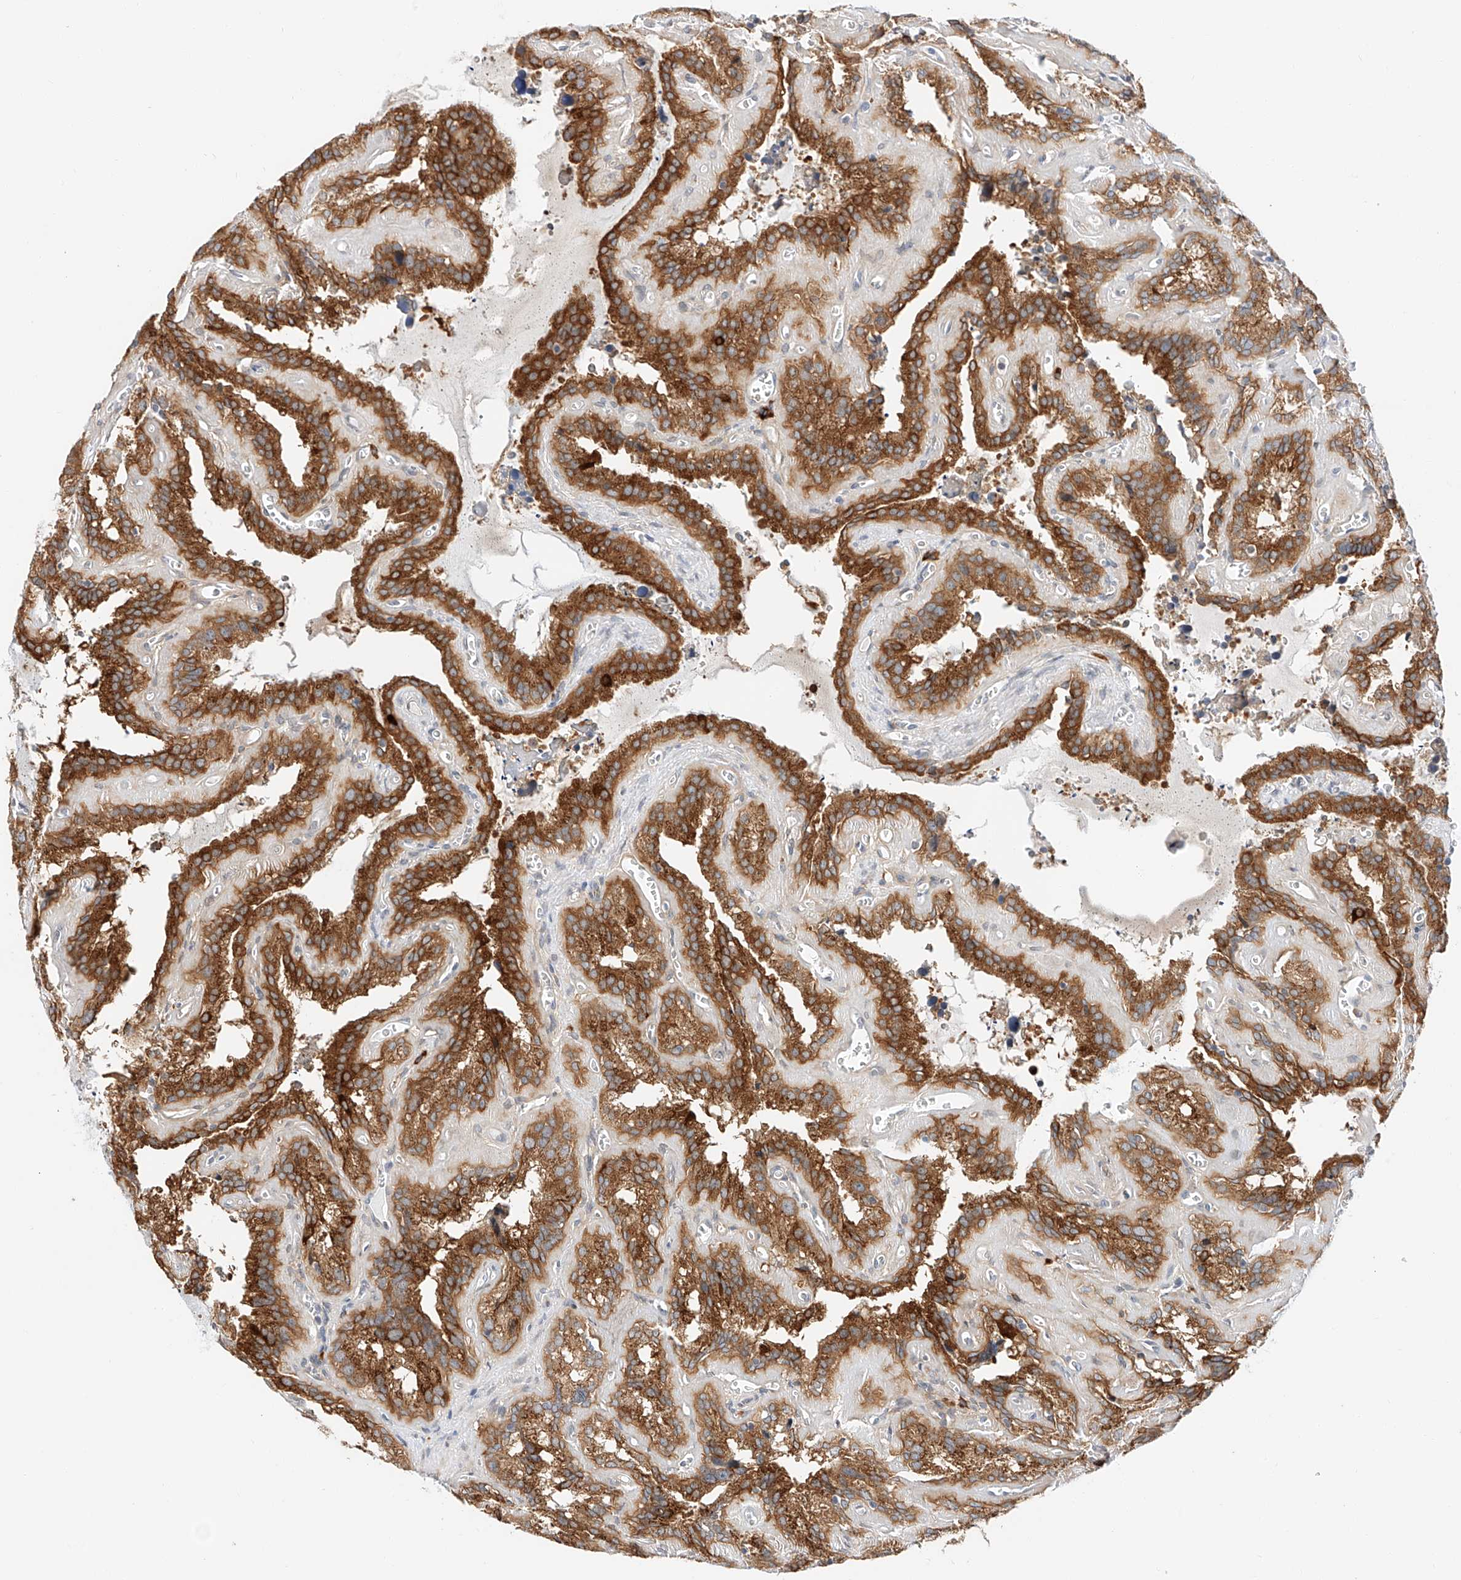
{"staining": {"intensity": "strong", "quantity": ">75%", "location": "cytoplasmic/membranous"}, "tissue": "seminal vesicle", "cell_type": "Glandular cells", "image_type": "normal", "snomed": [{"axis": "morphology", "description": "Normal tissue, NOS"}, {"axis": "topography", "description": "Prostate"}, {"axis": "topography", "description": "Seminal veicle"}], "caption": "Unremarkable seminal vesicle was stained to show a protein in brown. There is high levels of strong cytoplasmic/membranous staining in about >75% of glandular cells.", "gene": "CARMIL1", "patient": {"sex": "male", "age": 59}}